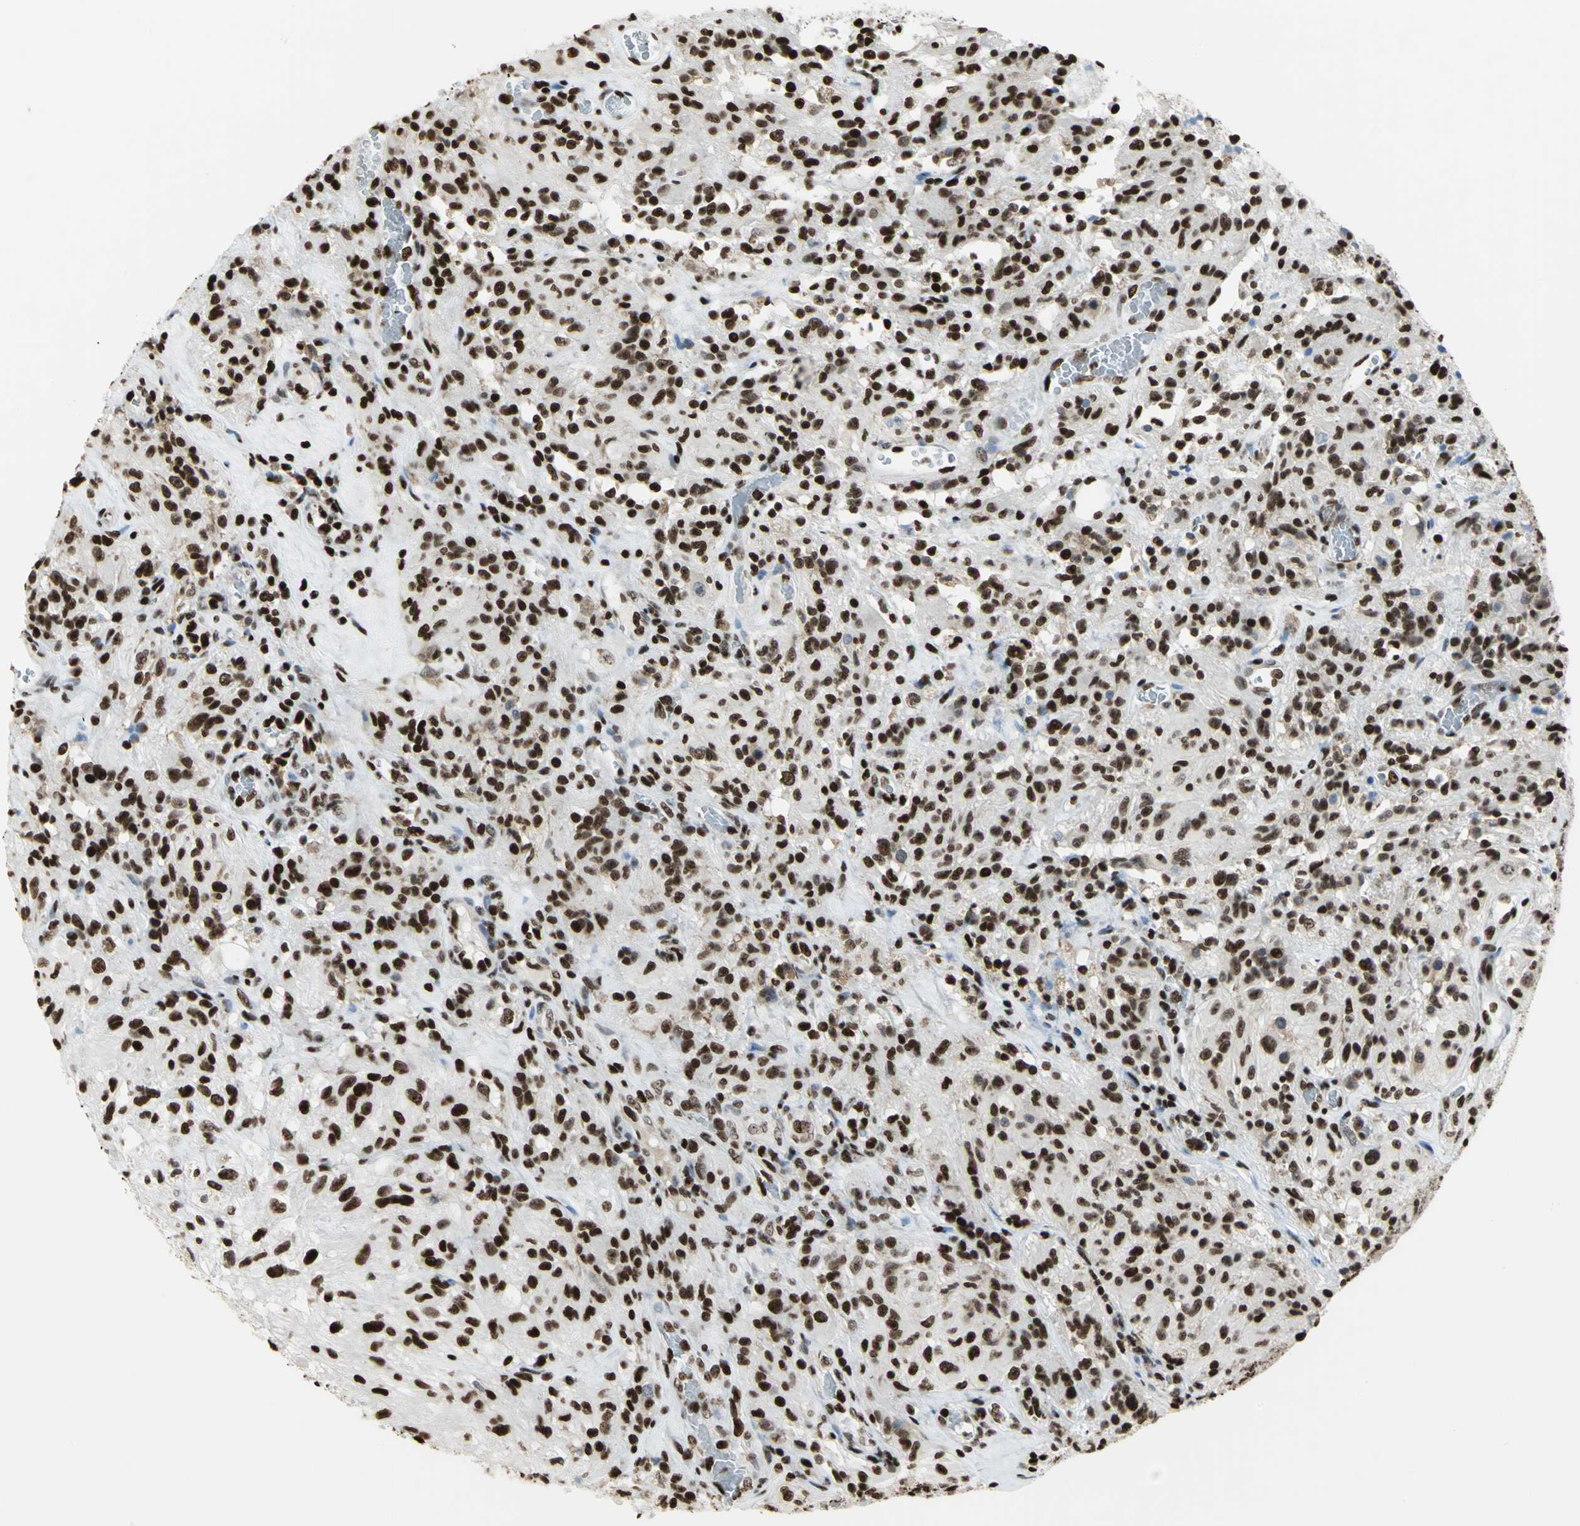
{"staining": {"intensity": "strong", "quantity": ">75%", "location": "nuclear"}, "tissue": "glioma", "cell_type": "Tumor cells", "image_type": "cancer", "snomed": [{"axis": "morphology", "description": "Normal tissue, NOS"}, {"axis": "morphology", "description": "Glioma, malignant, High grade"}, {"axis": "topography", "description": "Cerebral cortex"}], "caption": "Protein expression analysis of human malignant glioma (high-grade) reveals strong nuclear expression in about >75% of tumor cells. The protein is stained brown, and the nuclei are stained in blue (DAB (3,3'-diaminobenzidine) IHC with brightfield microscopy, high magnification).", "gene": "HMGB1", "patient": {"sex": "male", "age": 56}}